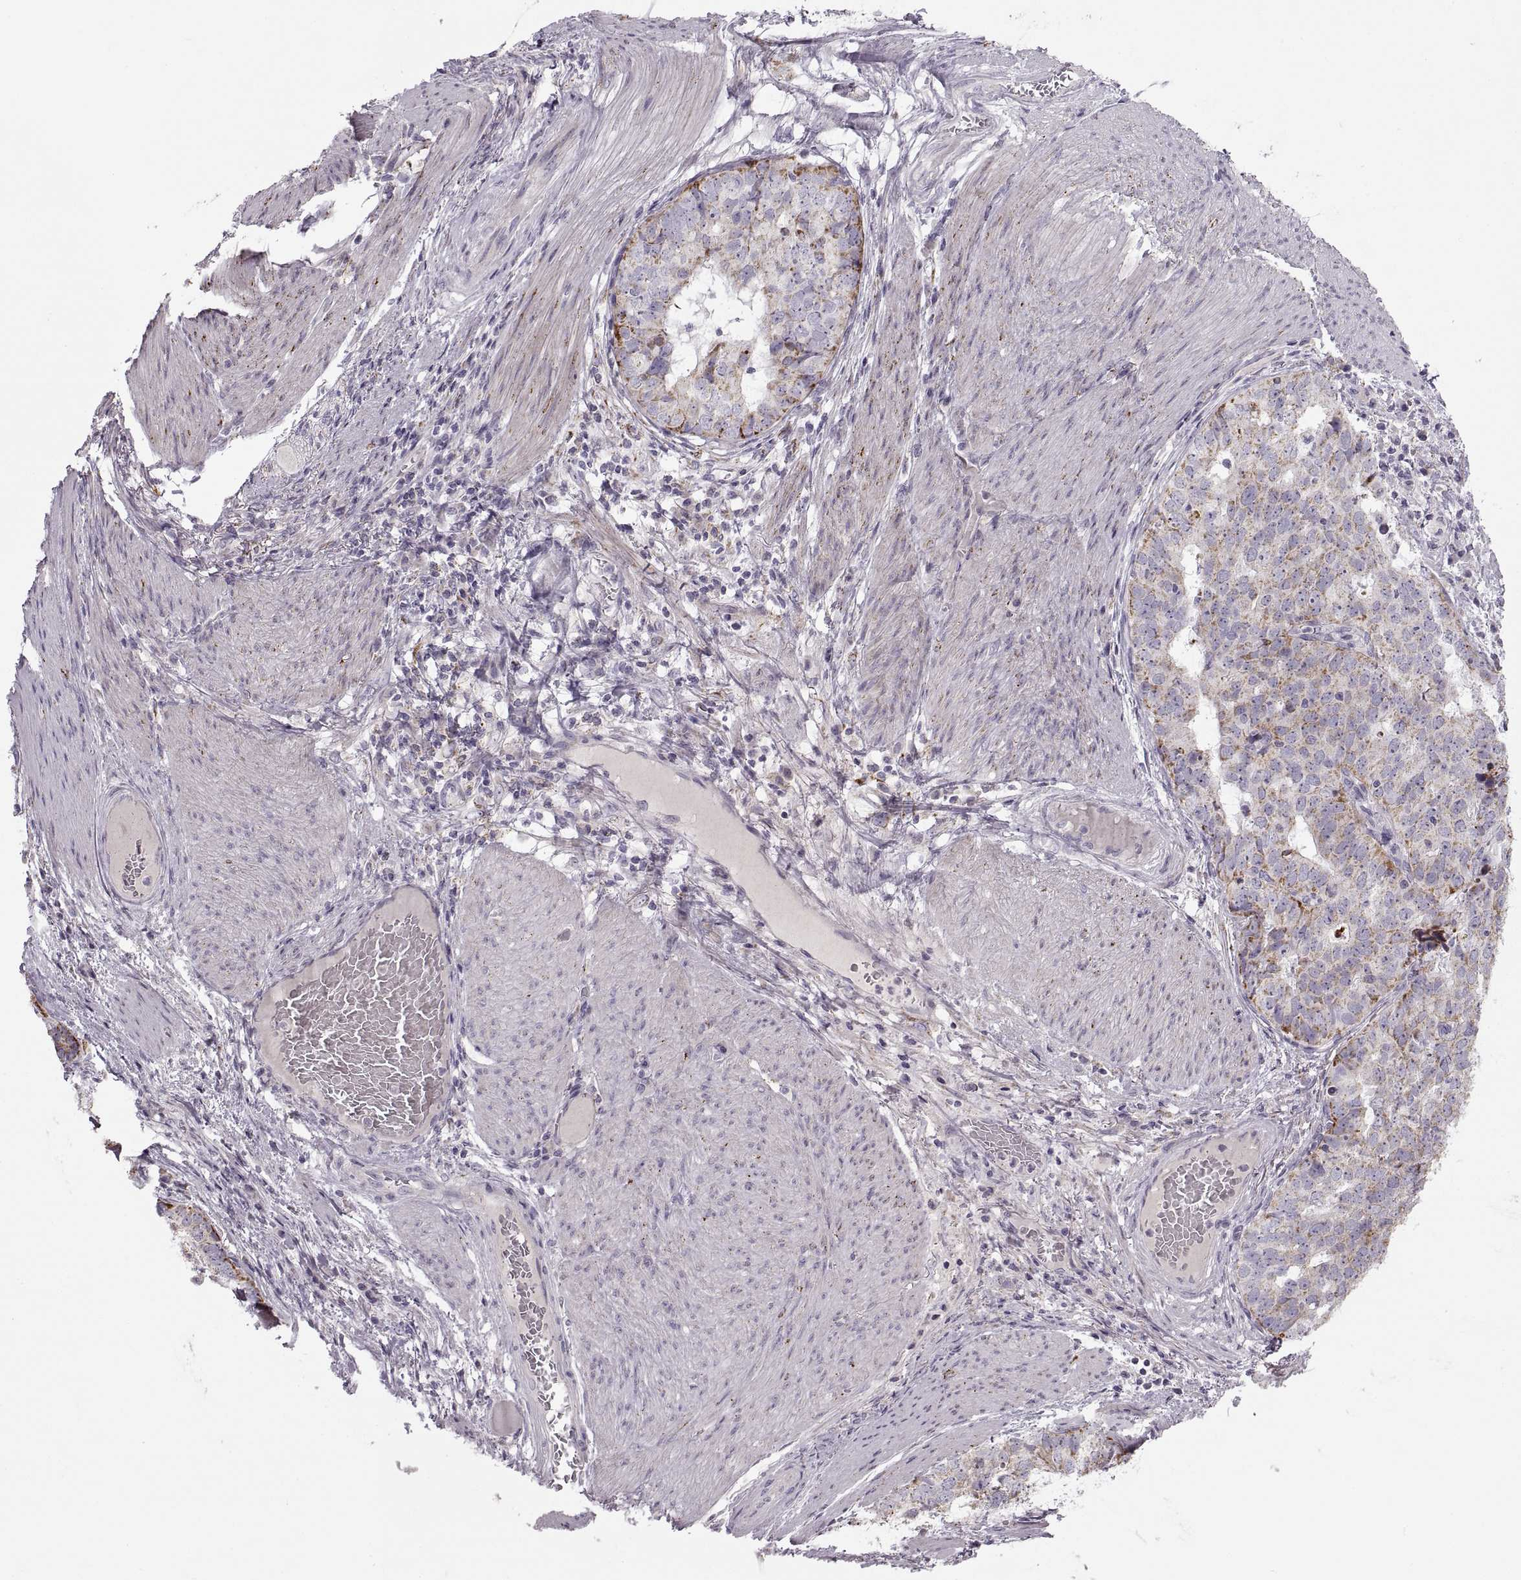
{"staining": {"intensity": "moderate", "quantity": ">75%", "location": "cytoplasmic/membranous"}, "tissue": "stomach cancer", "cell_type": "Tumor cells", "image_type": "cancer", "snomed": [{"axis": "morphology", "description": "Adenocarcinoma, NOS"}, {"axis": "topography", "description": "Stomach"}], "caption": "Immunohistochemical staining of human stomach adenocarcinoma displays moderate cytoplasmic/membranous protein positivity in about >75% of tumor cells.", "gene": "PIERCE1", "patient": {"sex": "male", "age": 69}}